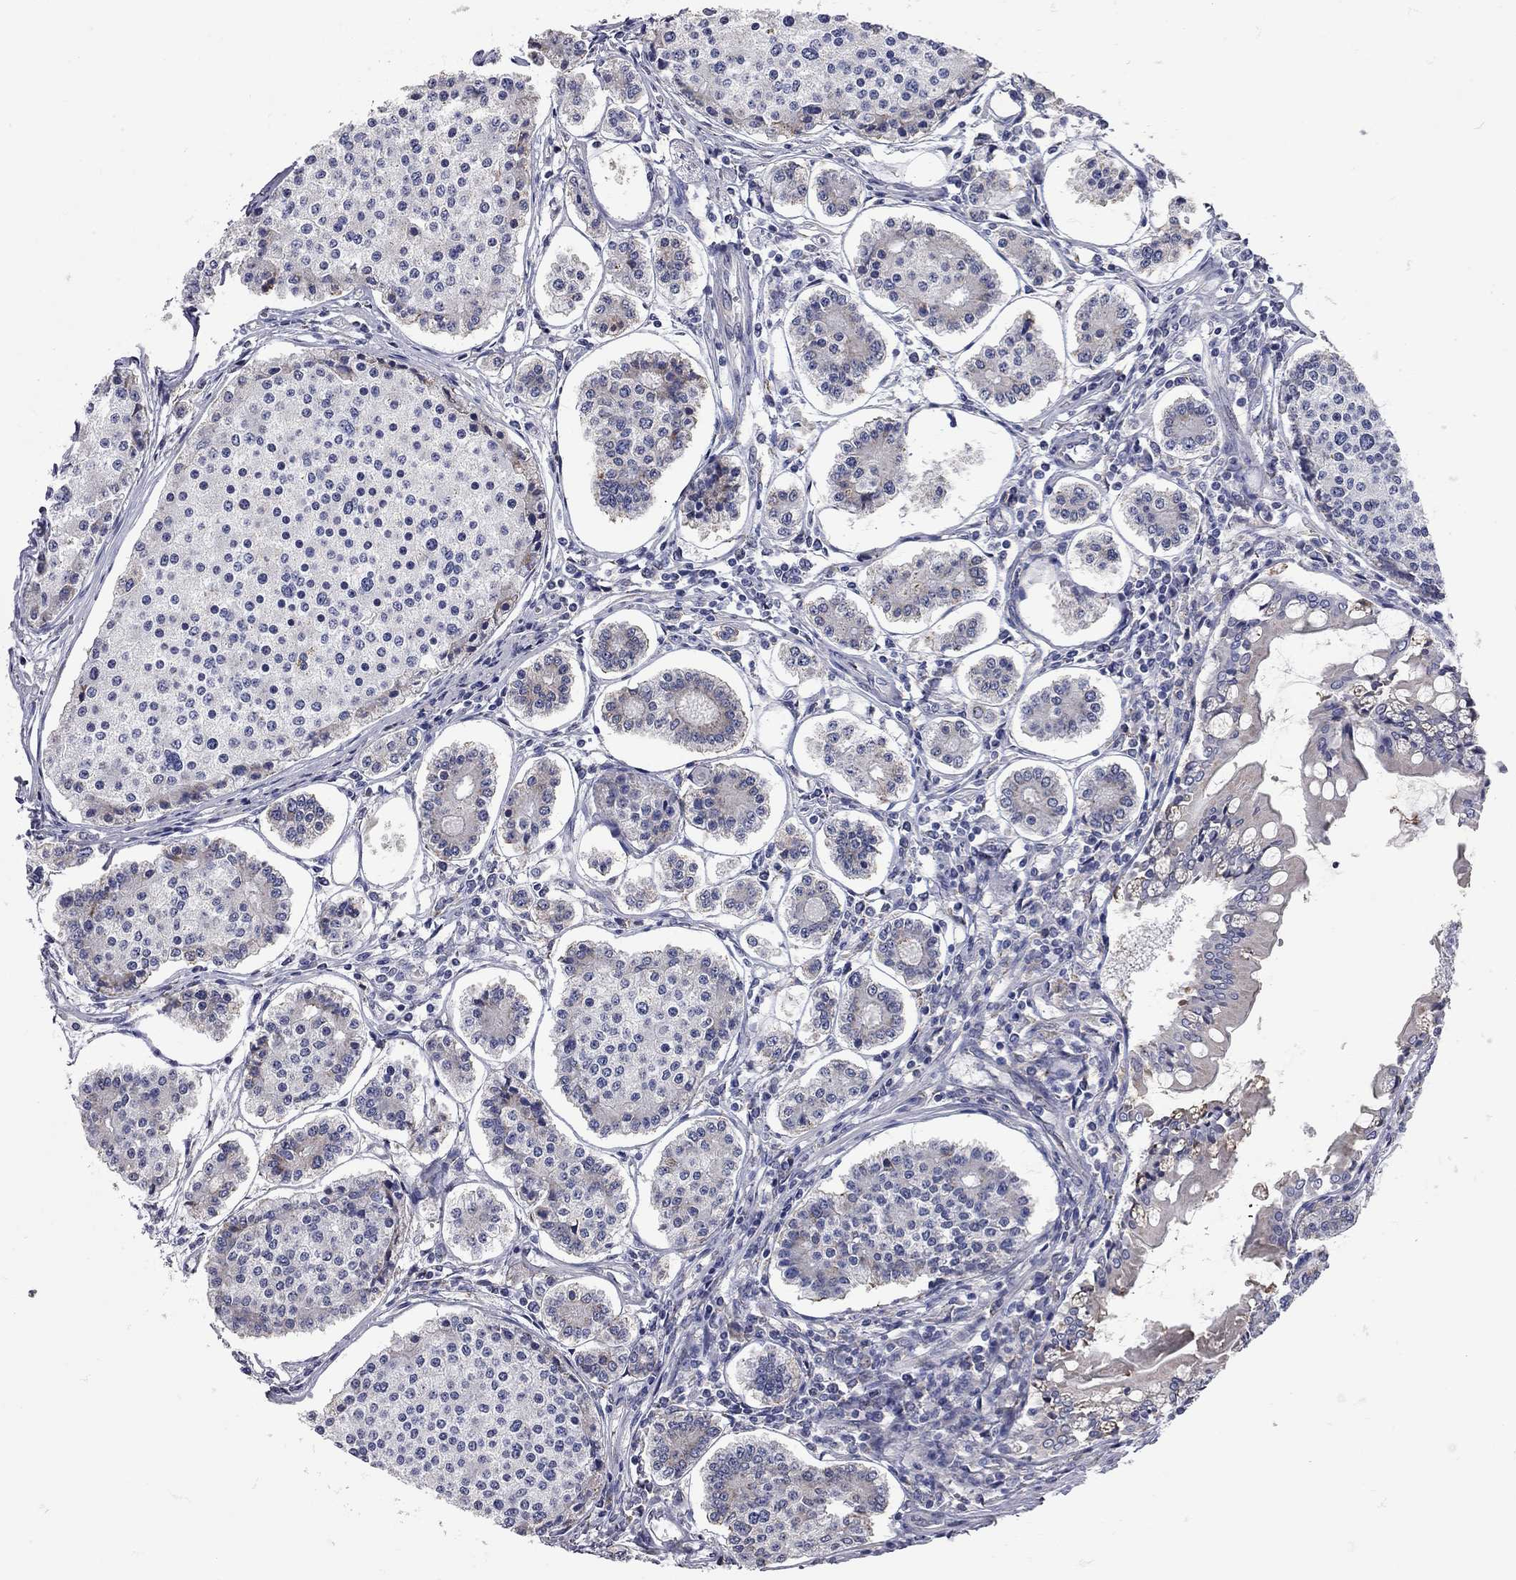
{"staining": {"intensity": "negative", "quantity": "none", "location": "none"}, "tissue": "carcinoid", "cell_type": "Tumor cells", "image_type": "cancer", "snomed": [{"axis": "morphology", "description": "Carcinoid, malignant, NOS"}, {"axis": "topography", "description": "Small intestine"}], "caption": "This histopathology image is of carcinoid (malignant) stained with immunohistochemistry to label a protein in brown with the nuclei are counter-stained blue. There is no positivity in tumor cells. Brightfield microscopy of immunohistochemistry stained with DAB (3,3'-diaminobenzidine) (brown) and hematoxylin (blue), captured at high magnification.", "gene": "XAGE2", "patient": {"sex": "female", "age": 65}}